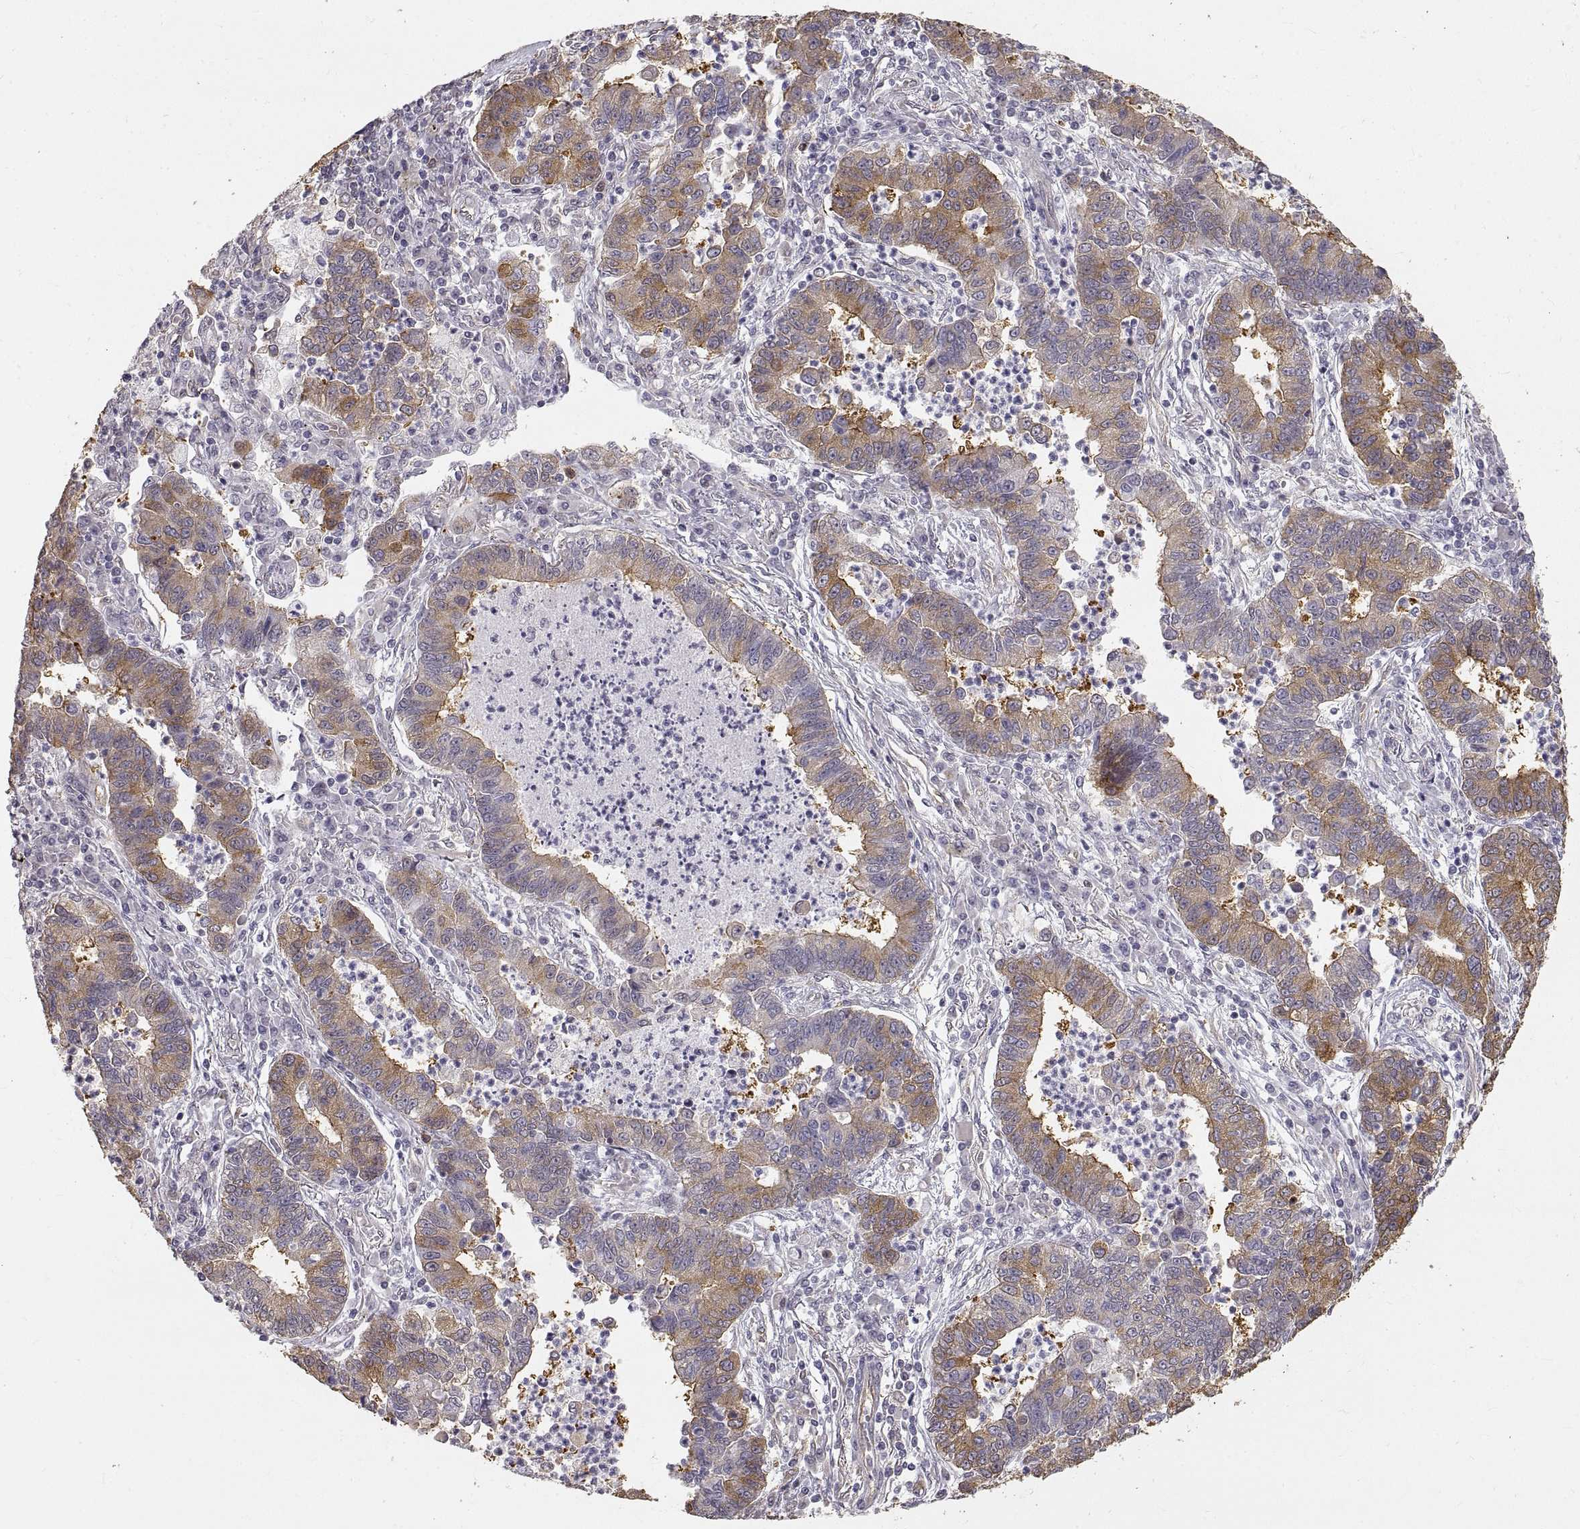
{"staining": {"intensity": "moderate", "quantity": "<25%", "location": "cytoplasmic/membranous"}, "tissue": "lung cancer", "cell_type": "Tumor cells", "image_type": "cancer", "snomed": [{"axis": "morphology", "description": "Adenocarcinoma, NOS"}, {"axis": "topography", "description": "Lung"}], "caption": "Adenocarcinoma (lung) stained with immunohistochemistry shows moderate cytoplasmic/membranous staining in about <25% of tumor cells.", "gene": "HSP90AB1", "patient": {"sex": "female", "age": 57}}